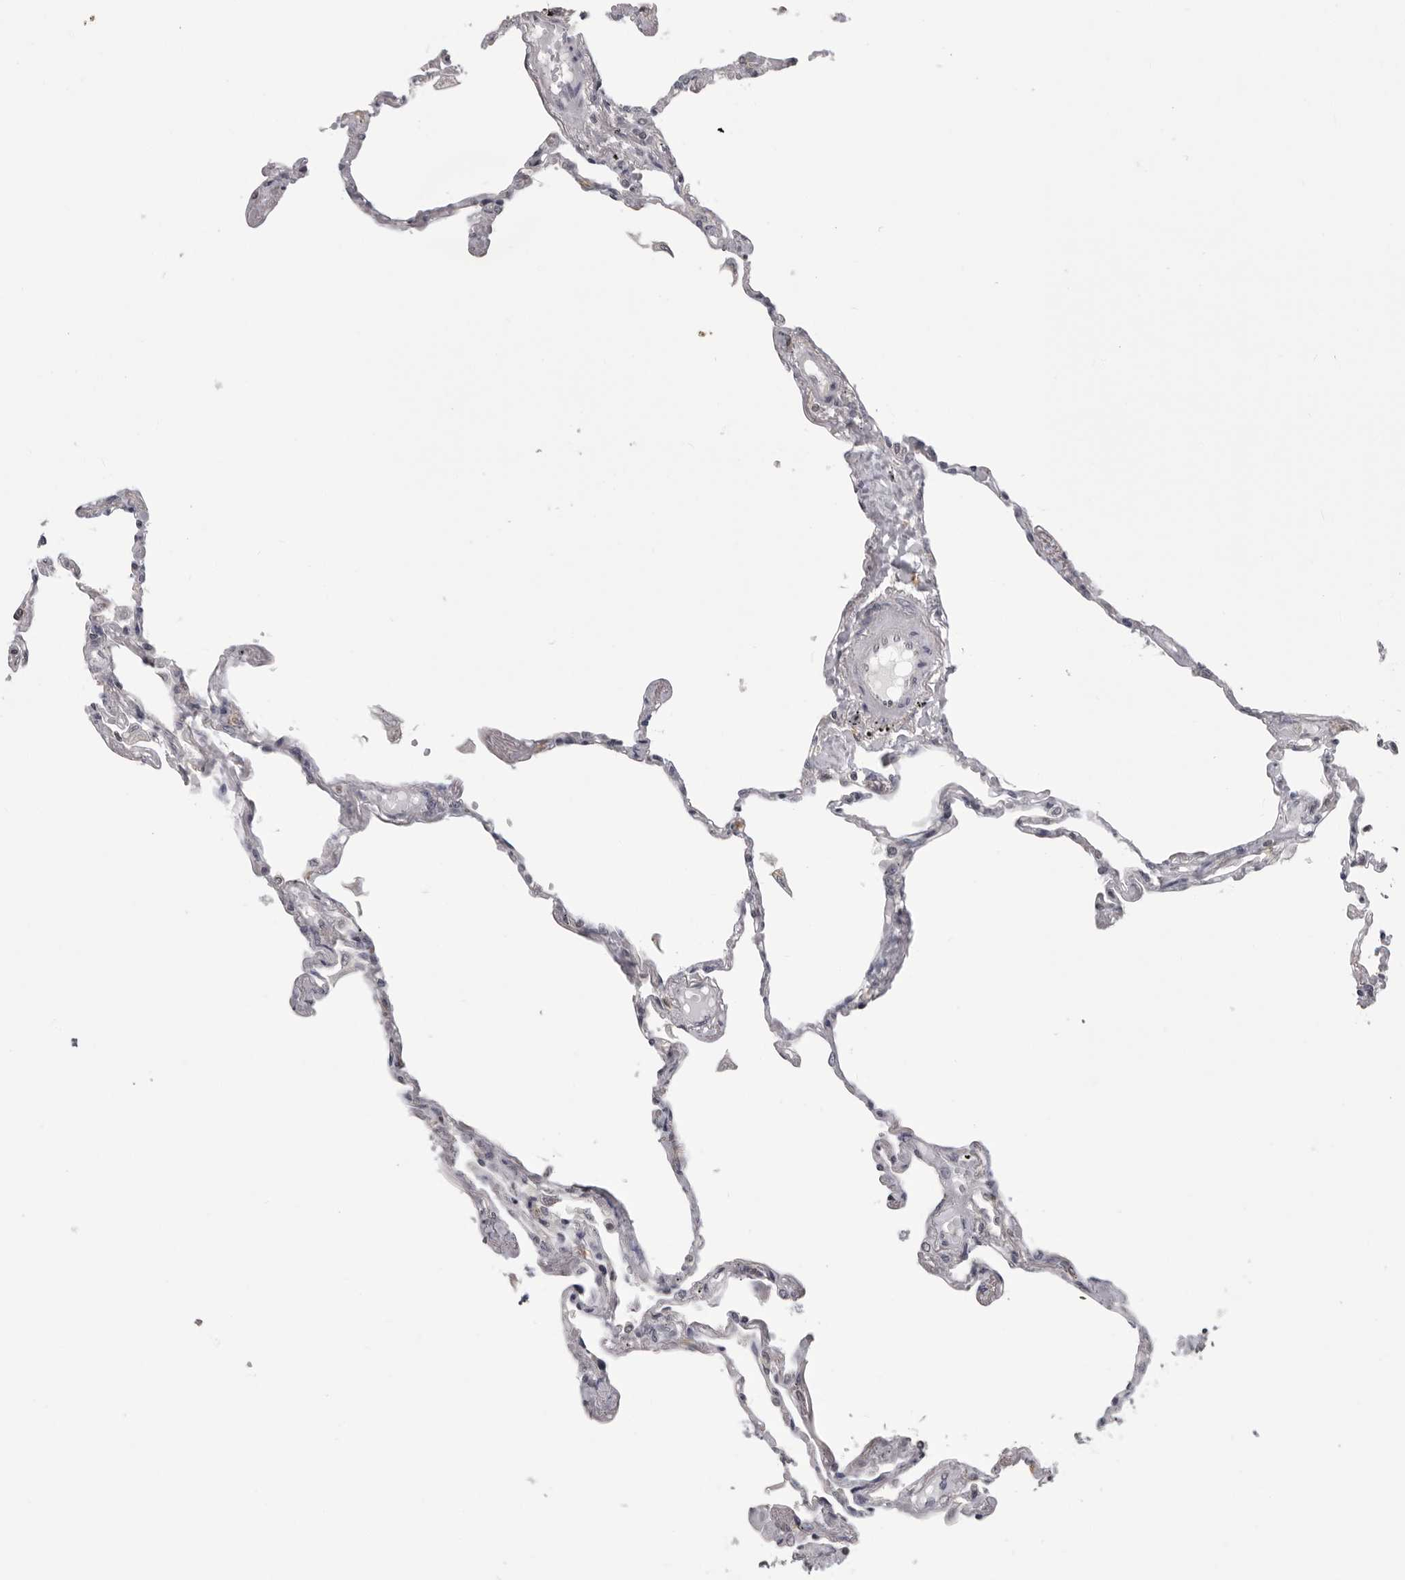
{"staining": {"intensity": "negative", "quantity": "none", "location": "none"}, "tissue": "lung", "cell_type": "Alveolar cells", "image_type": "normal", "snomed": [{"axis": "morphology", "description": "Normal tissue, NOS"}, {"axis": "topography", "description": "Lung"}], "caption": "This is a micrograph of immunohistochemistry staining of benign lung, which shows no staining in alveolar cells.", "gene": "PDCL3", "patient": {"sex": "female", "age": 67}}